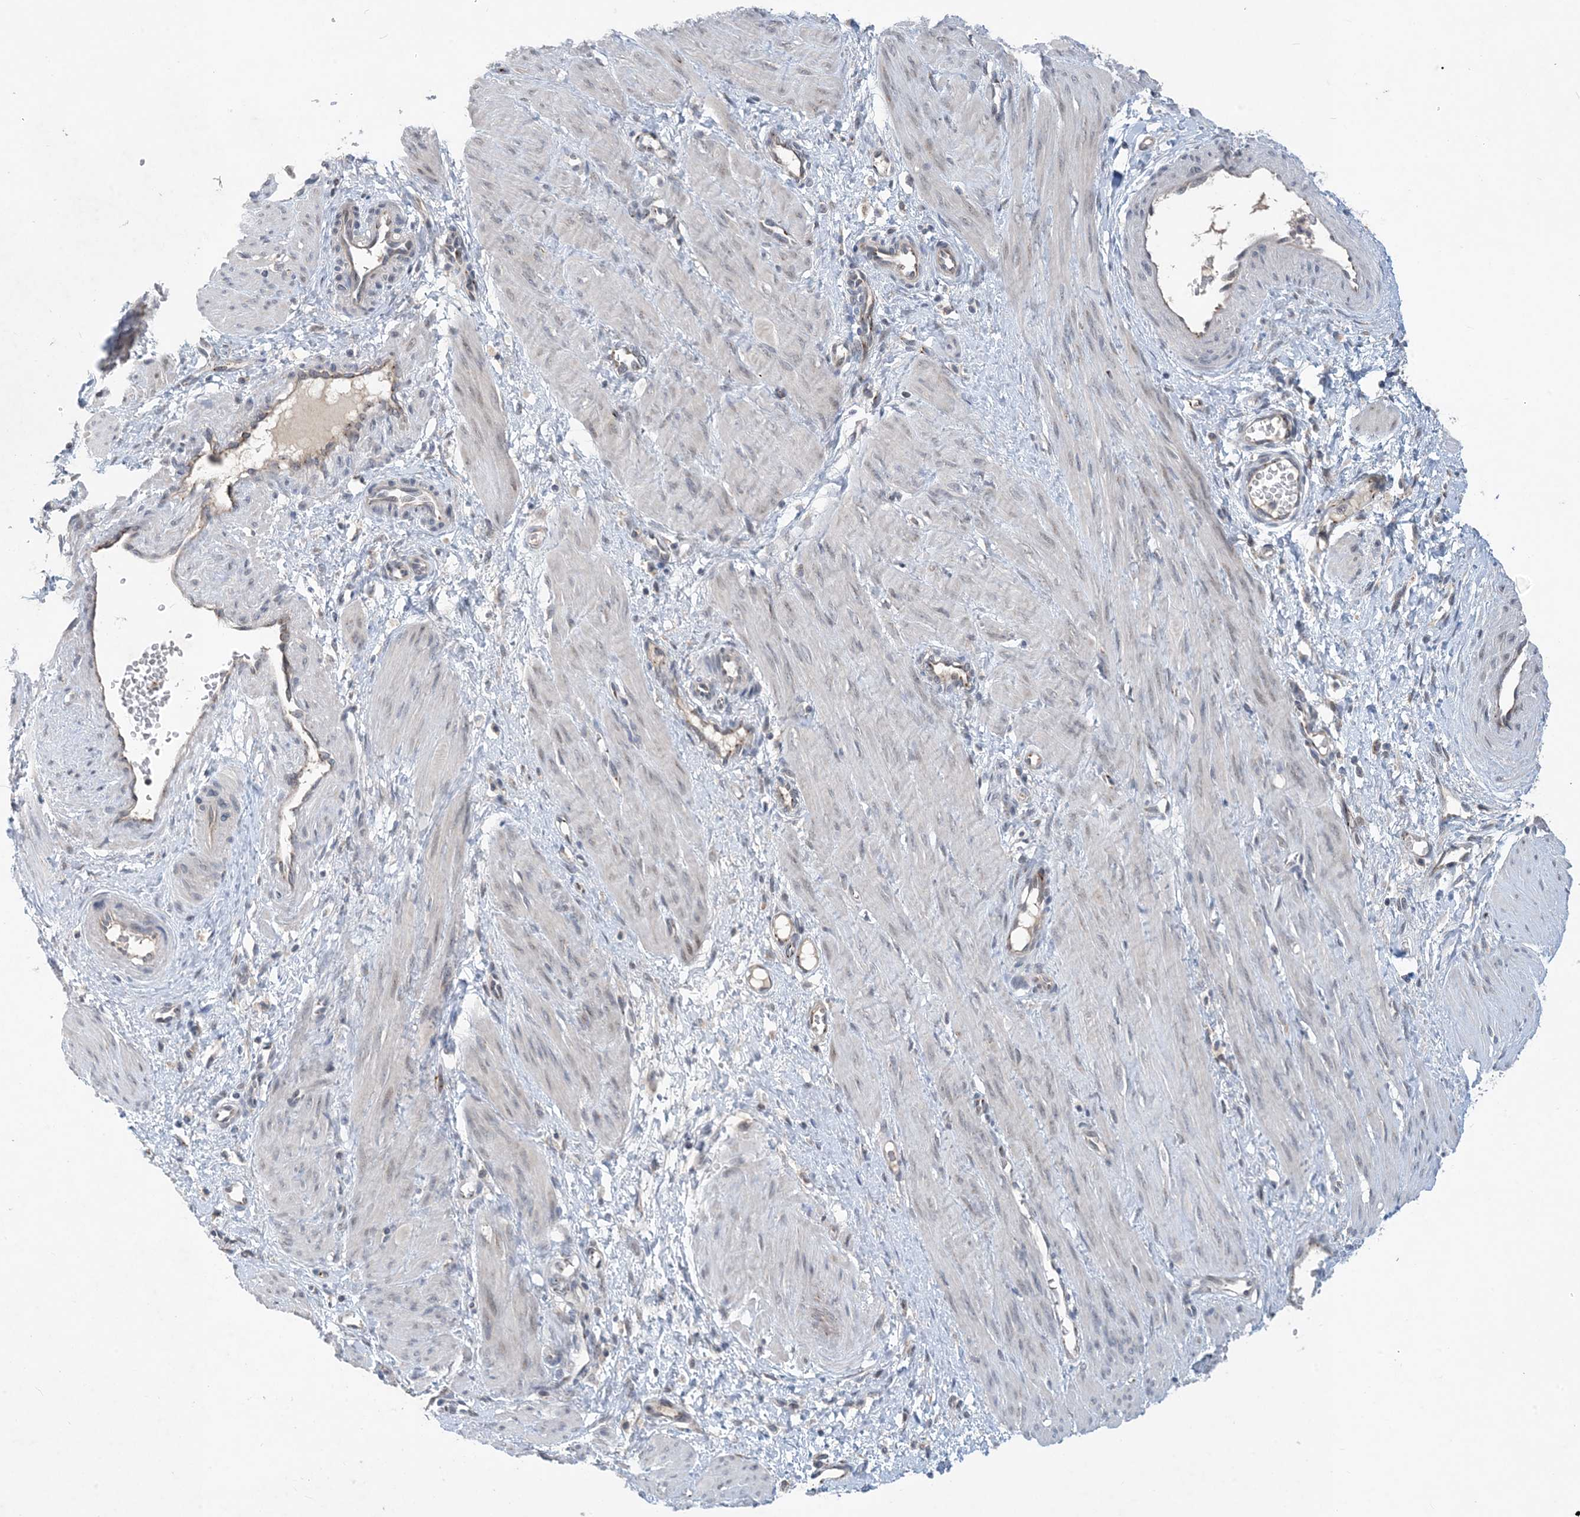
{"staining": {"intensity": "negative", "quantity": "none", "location": "none"}, "tissue": "smooth muscle", "cell_type": "Smooth muscle cells", "image_type": "normal", "snomed": [{"axis": "morphology", "description": "Normal tissue, NOS"}, {"axis": "topography", "description": "Endometrium"}], "caption": "A high-resolution photomicrograph shows immunohistochemistry staining of normal smooth muscle, which reveals no significant staining in smooth muscle cells.", "gene": "TINAG", "patient": {"sex": "female", "age": 33}}